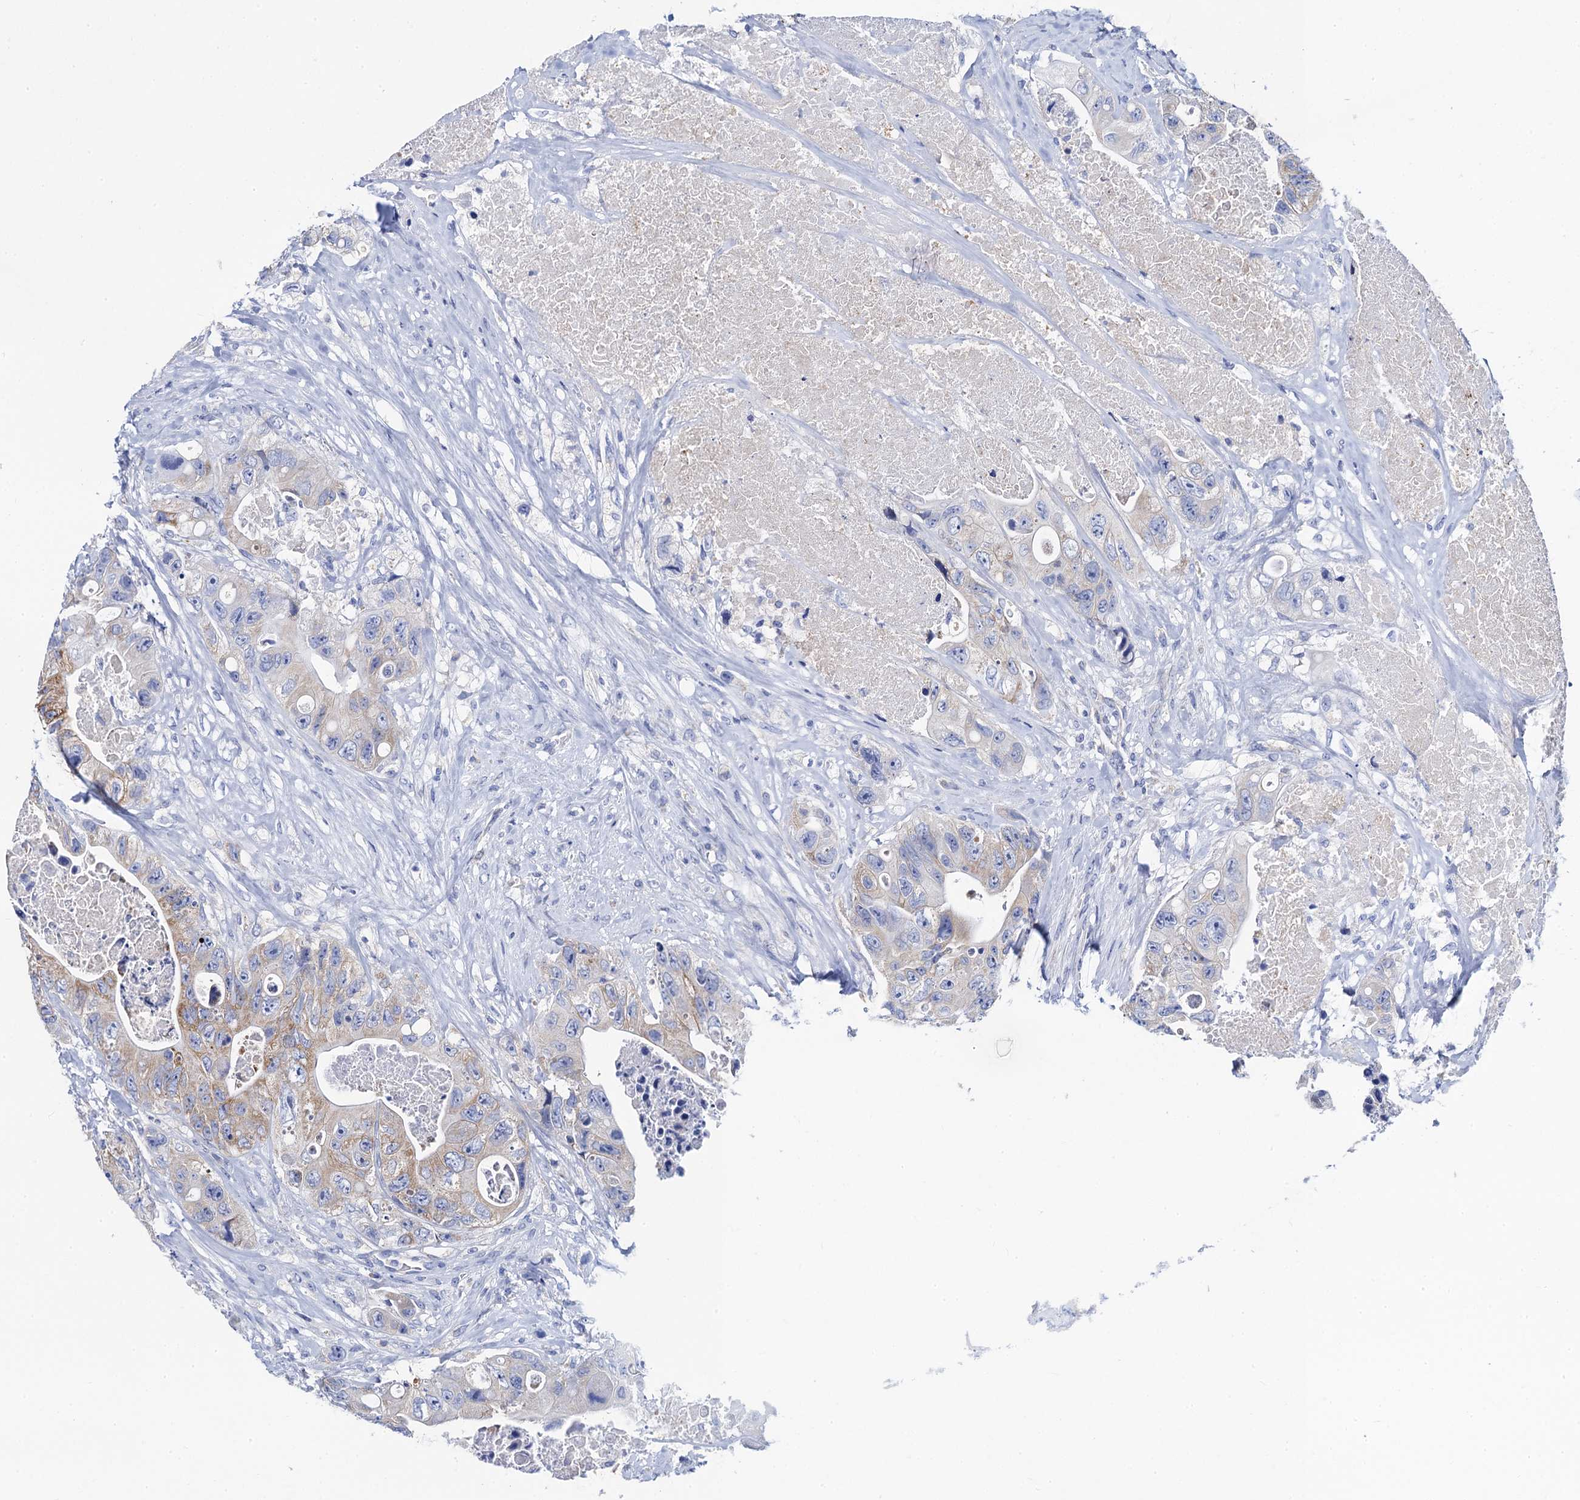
{"staining": {"intensity": "weak", "quantity": "<25%", "location": "cytoplasmic/membranous"}, "tissue": "colorectal cancer", "cell_type": "Tumor cells", "image_type": "cancer", "snomed": [{"axis": "morphology", "description": "Adenocarcinoma, NOS"}, {"axis": "topography", "description": "Colon"}], "caption": "Tumor cells are negative for brown protein staining in colorectal adenocarcinoma.", "gene": "ACADSB", "patient": {"sex": "female", "age": 46}}